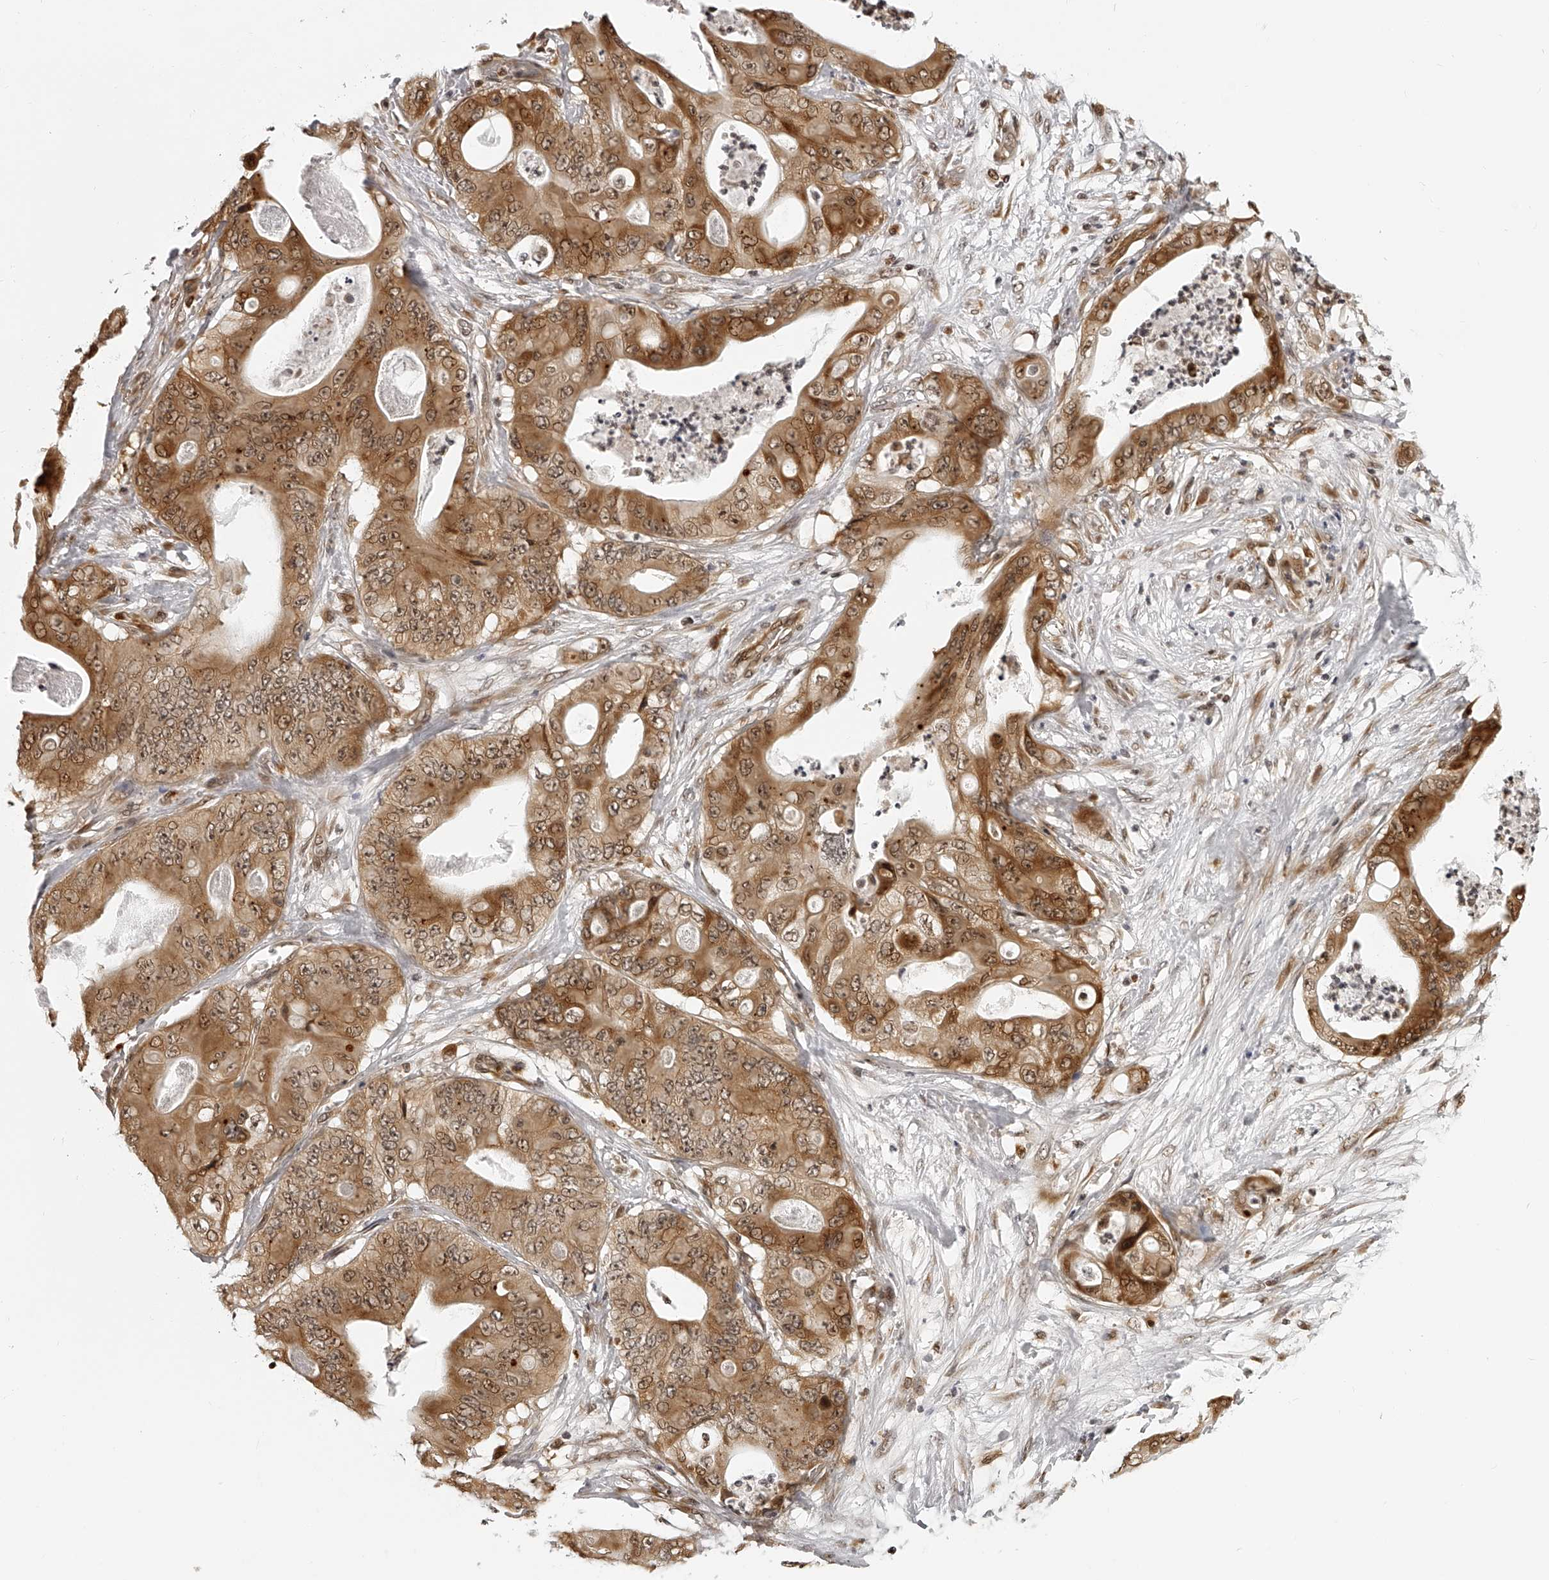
{"staining": {"intensity": "moderate", "quantity": ">75%", "location": "cytoplasmic/membranous,nuclear"}, "tissue": "stomach cancer", "cell_type": "Tumor cells", "image_type": "cancer", "snomed": [{"axis": "morphology", "description": "Adenocarcinoma, NOS"}, {"axis": "topography", "description": "Stomach"}], "caption": "IHC staining of stomach cancer, which exhibits medium levels of moderate cytoplasmic/membranous and nuclear positivity in about >75% of tumor cells indicating moderate cytoplasmic/membranous and nuclear protein staining. The staining was performed using DAB (3,3'-diaminobenzidine) (brown) for protein detection and nuclei were counterstained in hematoxylin (blue).", "gene": "ODF2L", "patient": {"sex": "female", "age": 73}}